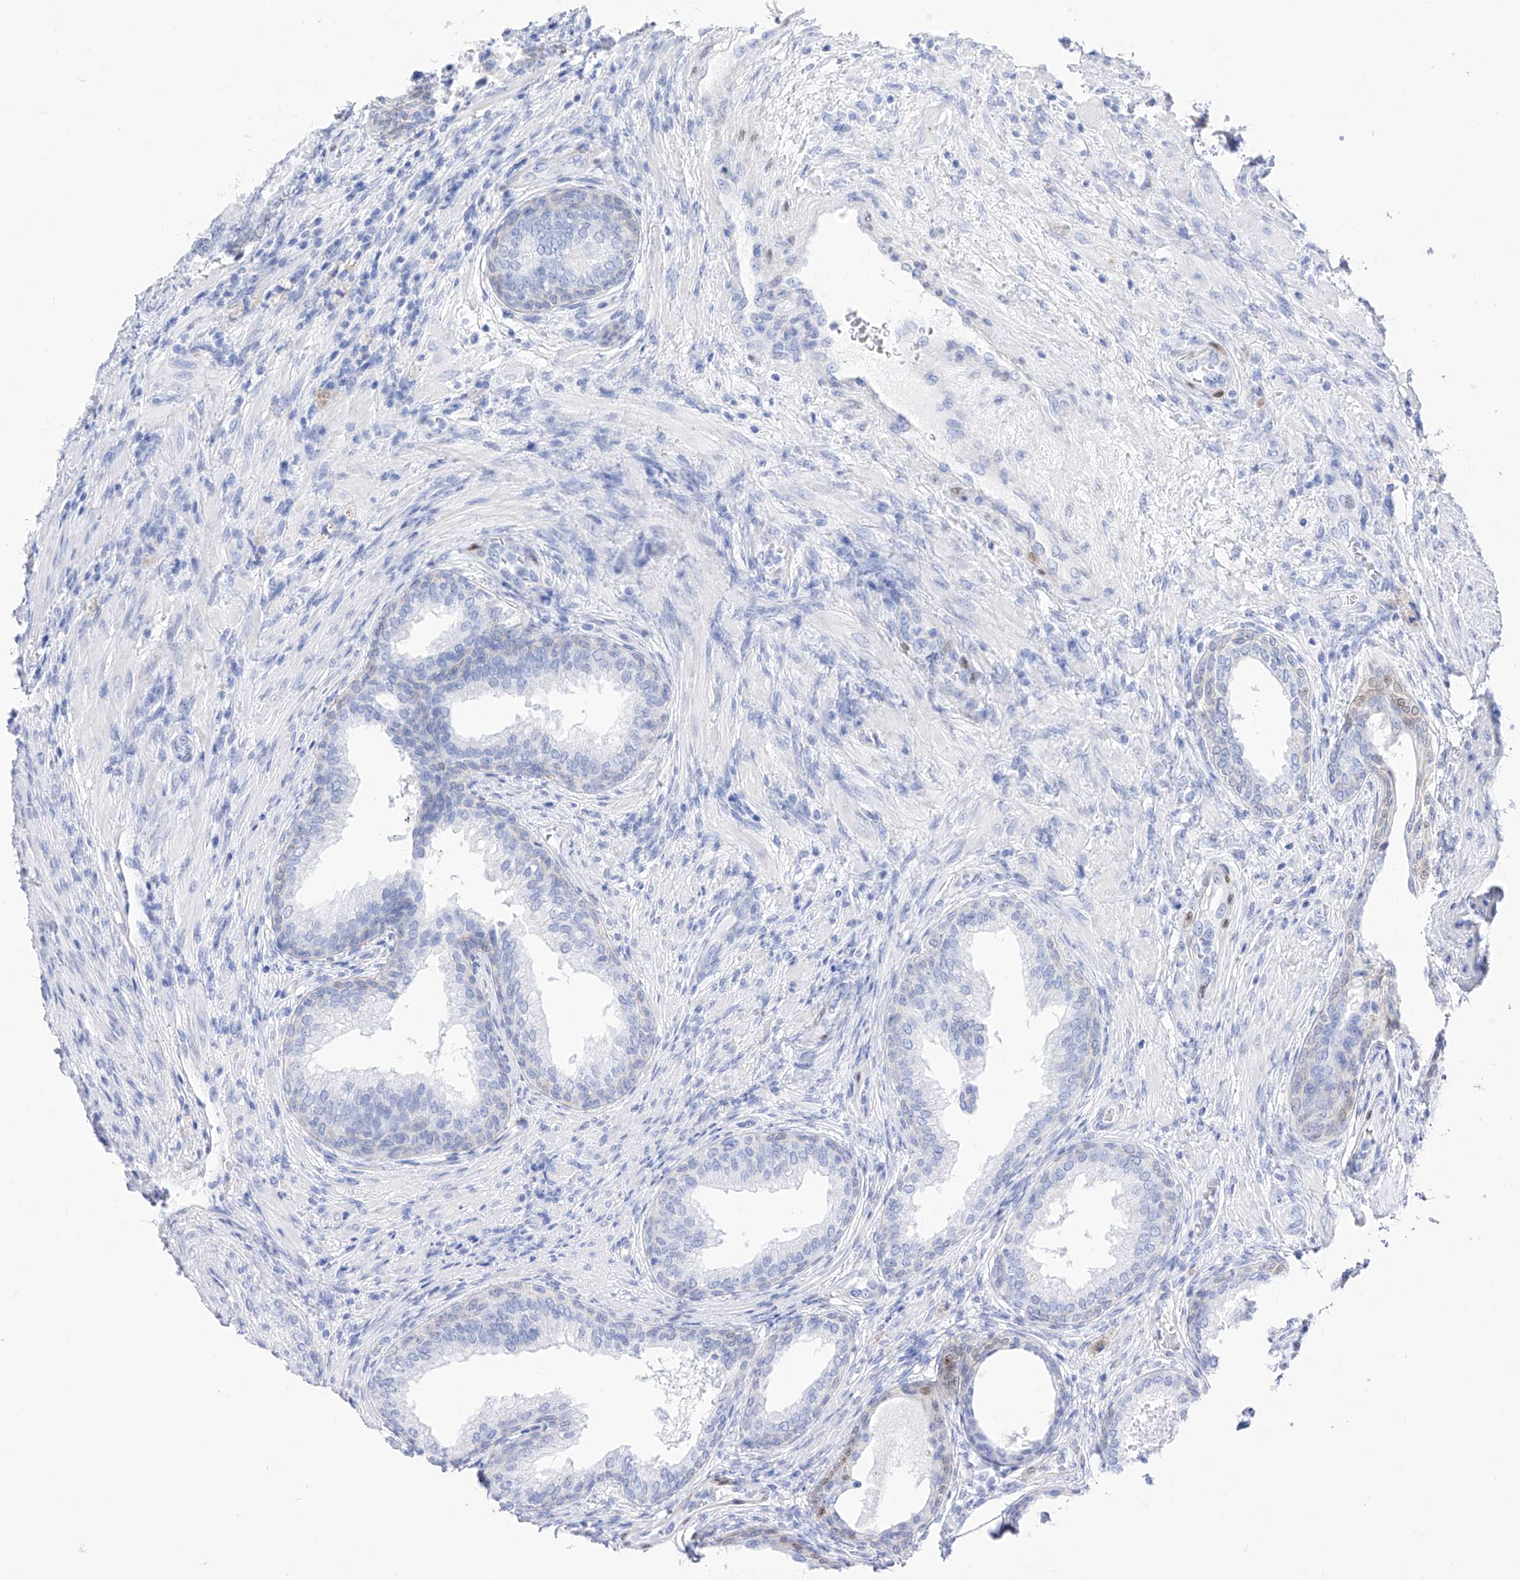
{"staining": {"intensity": "negative", "quantity": "none", "location": "none"}, "tissue": "prostate", "cell_type": "Glandular cells", "image_type": "normal", "snomed": [{"axis": "morphology", "description": "Normal tissue, NOS"}, {"axis": "topography", "description": "Prostate"}], "caption": "Glandular cells show no significant expression in benign prostate.", "gene": "TRPC7", "patient": {"sex": "male", "age": 76}}